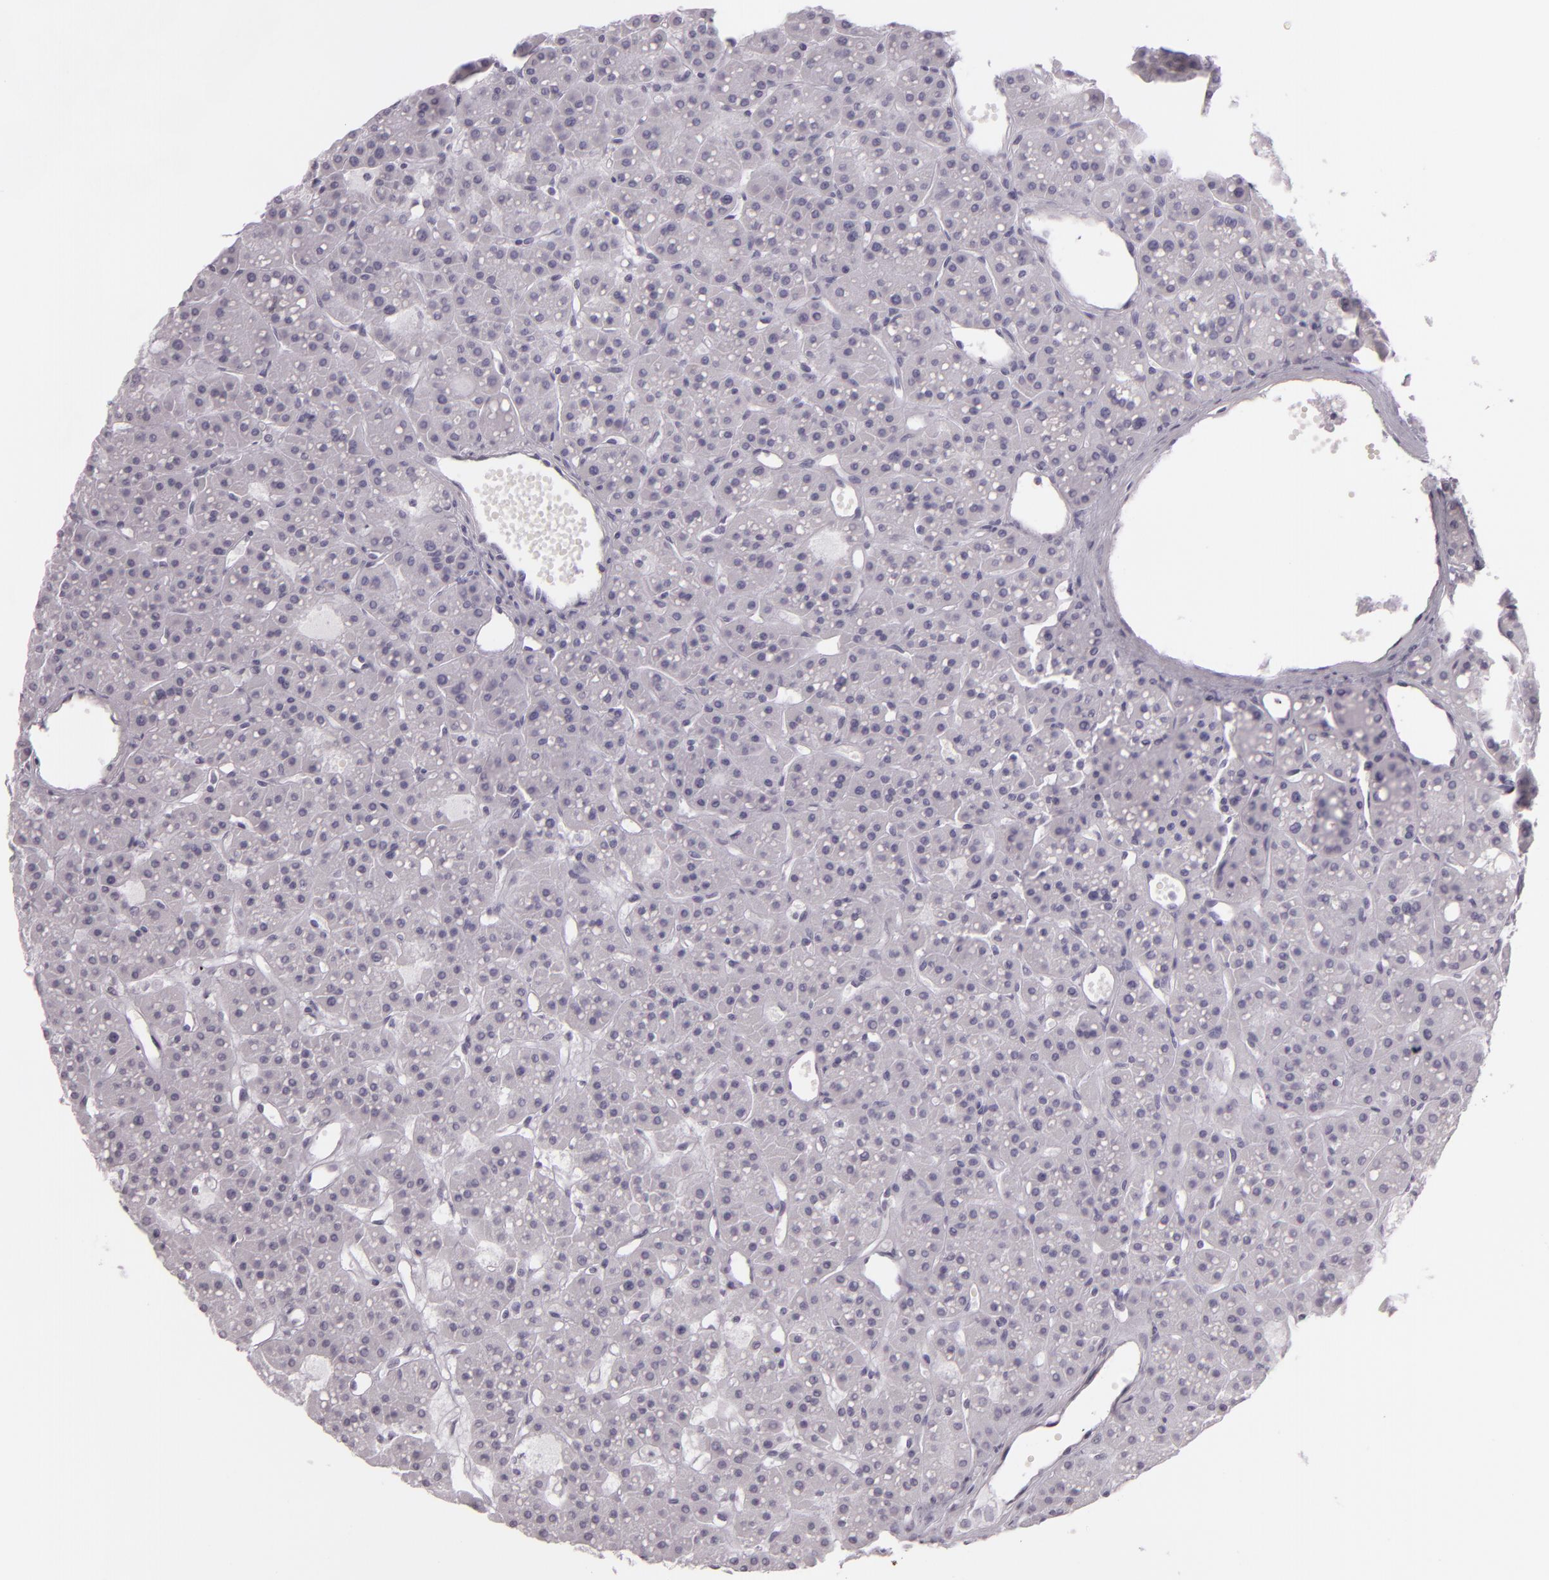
{"staining": {"intensity": "negative", "quantity": "none", "location": "none"}, "tissue": "parathyroid gland", "cell_type": "Glandular cells", "image_type": "normal", "snomed": [{"axis": "morphology", "description": "Normal tissue, NOS"}, {"axis": "topography", "description": "Parathyroid gland"}], "caption": "There is no significant expression in glandular cells of parathyroid gland. (Stains: DAB (3,3'-diaminobenzidine) IHC with hematoxylin counter stain, Microscopy: brightfield microscopy at high magnification).", "gene": "MCM3", "patient": {"sex": "female", "age": 76}}